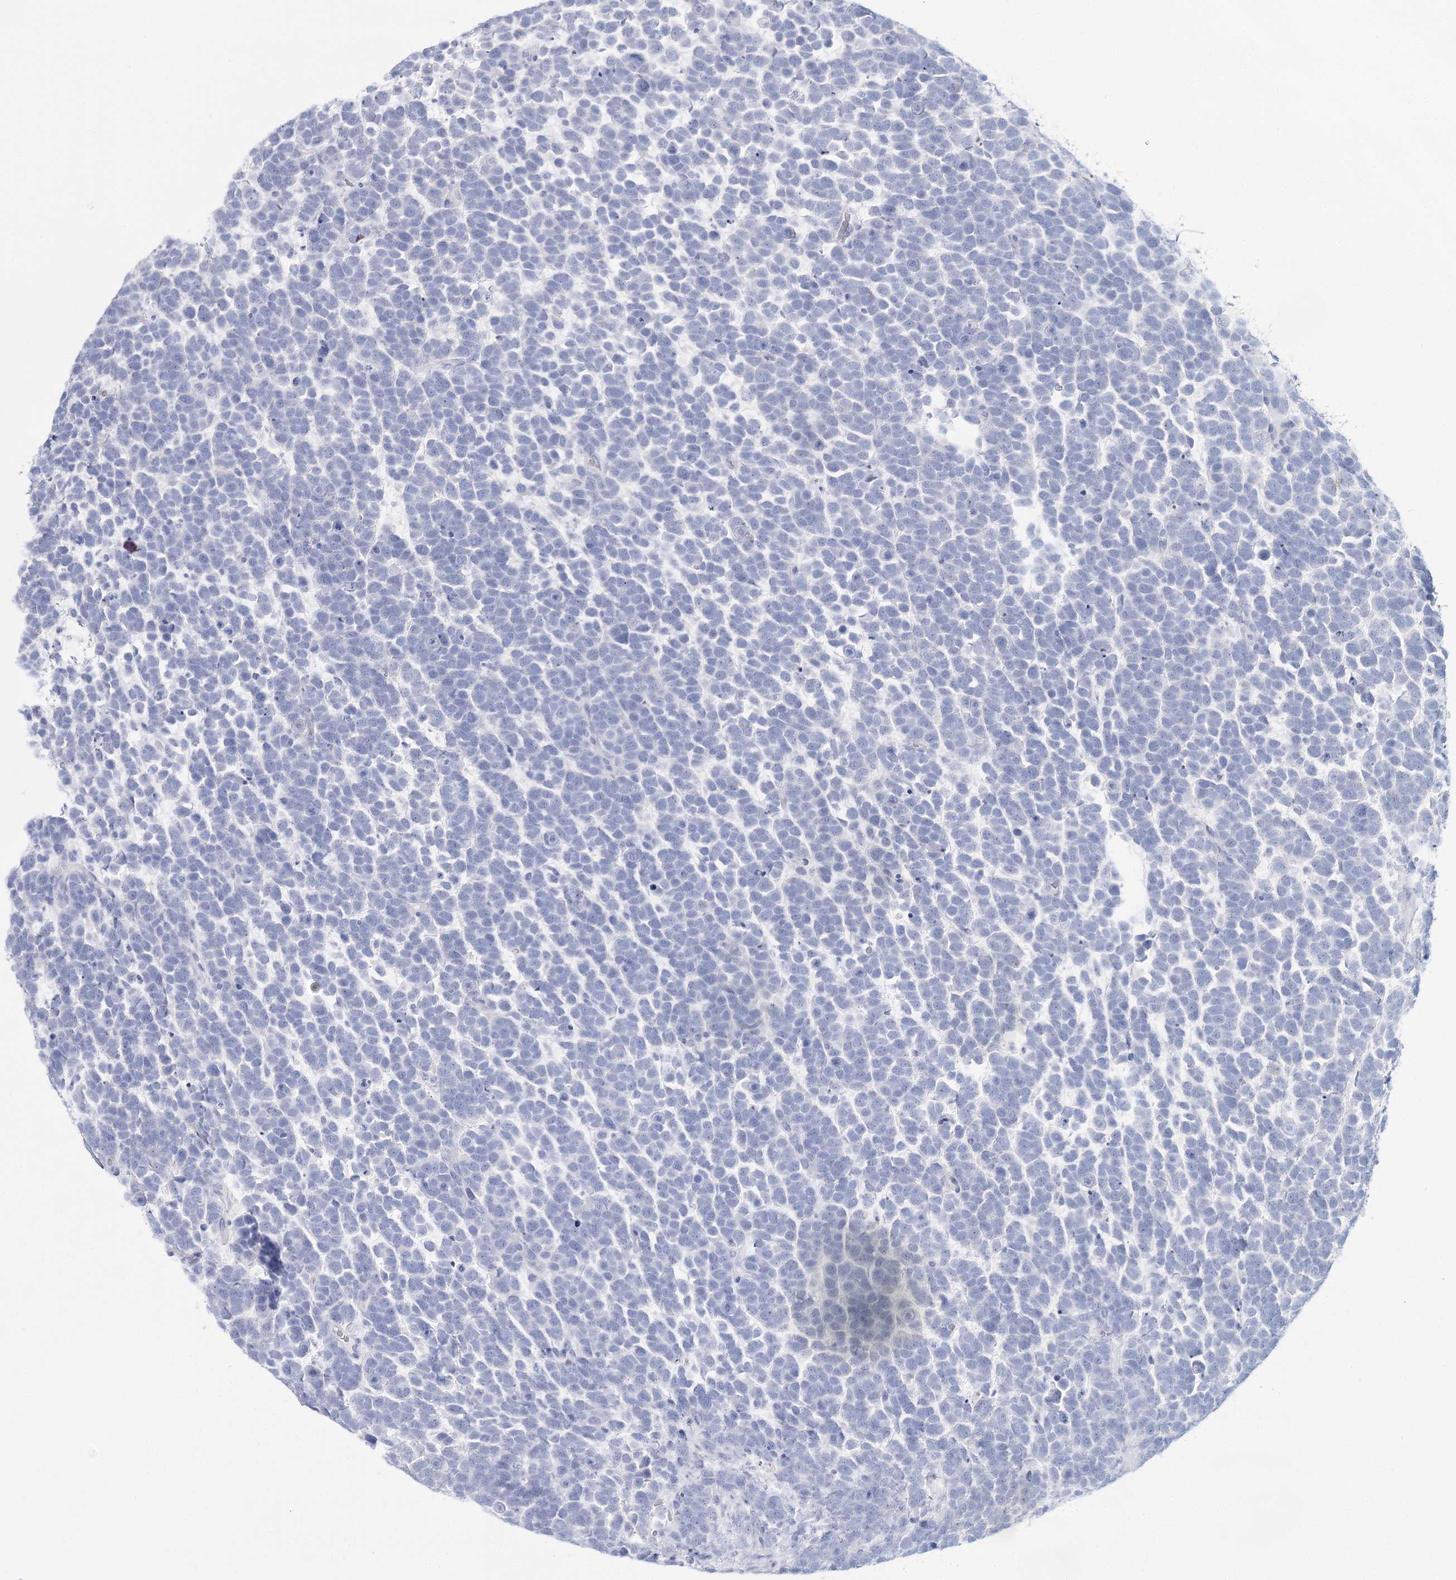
{"staining": {"intensity": "negative", "quantity": "none", "location": "none"}, "tissue": "urothelial cancer", "cell_type": "Tumor cells", "image_type": "cancer", "snomed": [{"axis": "morphology", "description": "Urothelial carcinoma, High grade"}, {"axis": "topography", "description": "Urinary bladder"}], "caption": "High-grade urothelial carcinoma was stained to show a protein in brown. There is no significant staining in tumor cells.", "gene": "SLC17A2", "patient": {"sex": "female", "age": 82}}